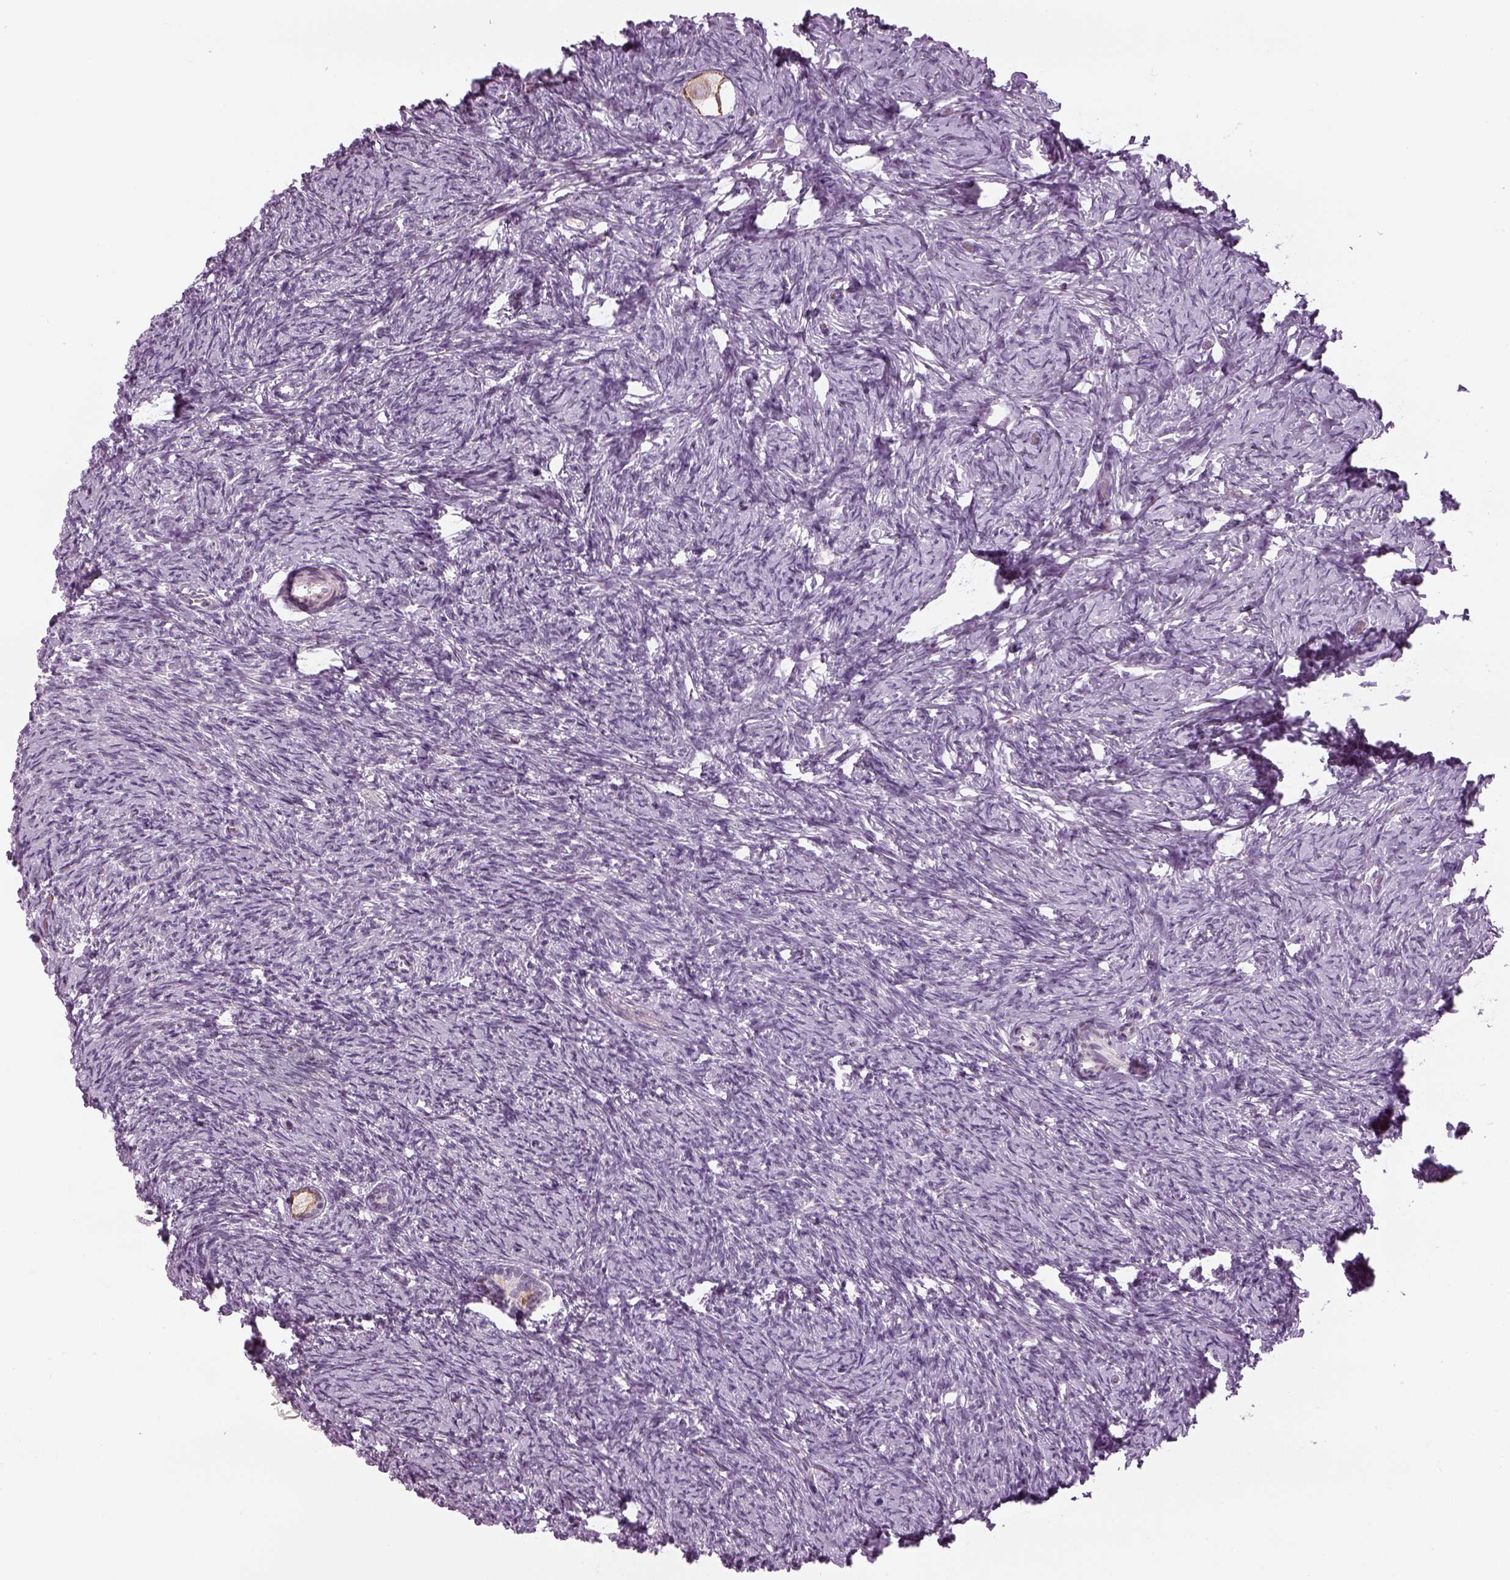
{"staining": {"intensity": "weak", "quantity": ">75%", "location": "cytoplasmic/membranous"}, "tissue": "ovary", "cell_type": "Follicle cells", "image_type": "normal", "snomed": [{"axis": "morphology", "description": "Normal tissue, NOS"}, {"axis": "topography", "description": "Ovary"}], "caption": "Unremarkable ovary displays weak cytoplasmic/membranous staining in approximately >75% of follicle cells, visualized by immunohistochemistry. Nuclei are stained in blue.", "gene": "LRRIQ3", "patient": {"sex": "female", "age": 39}}